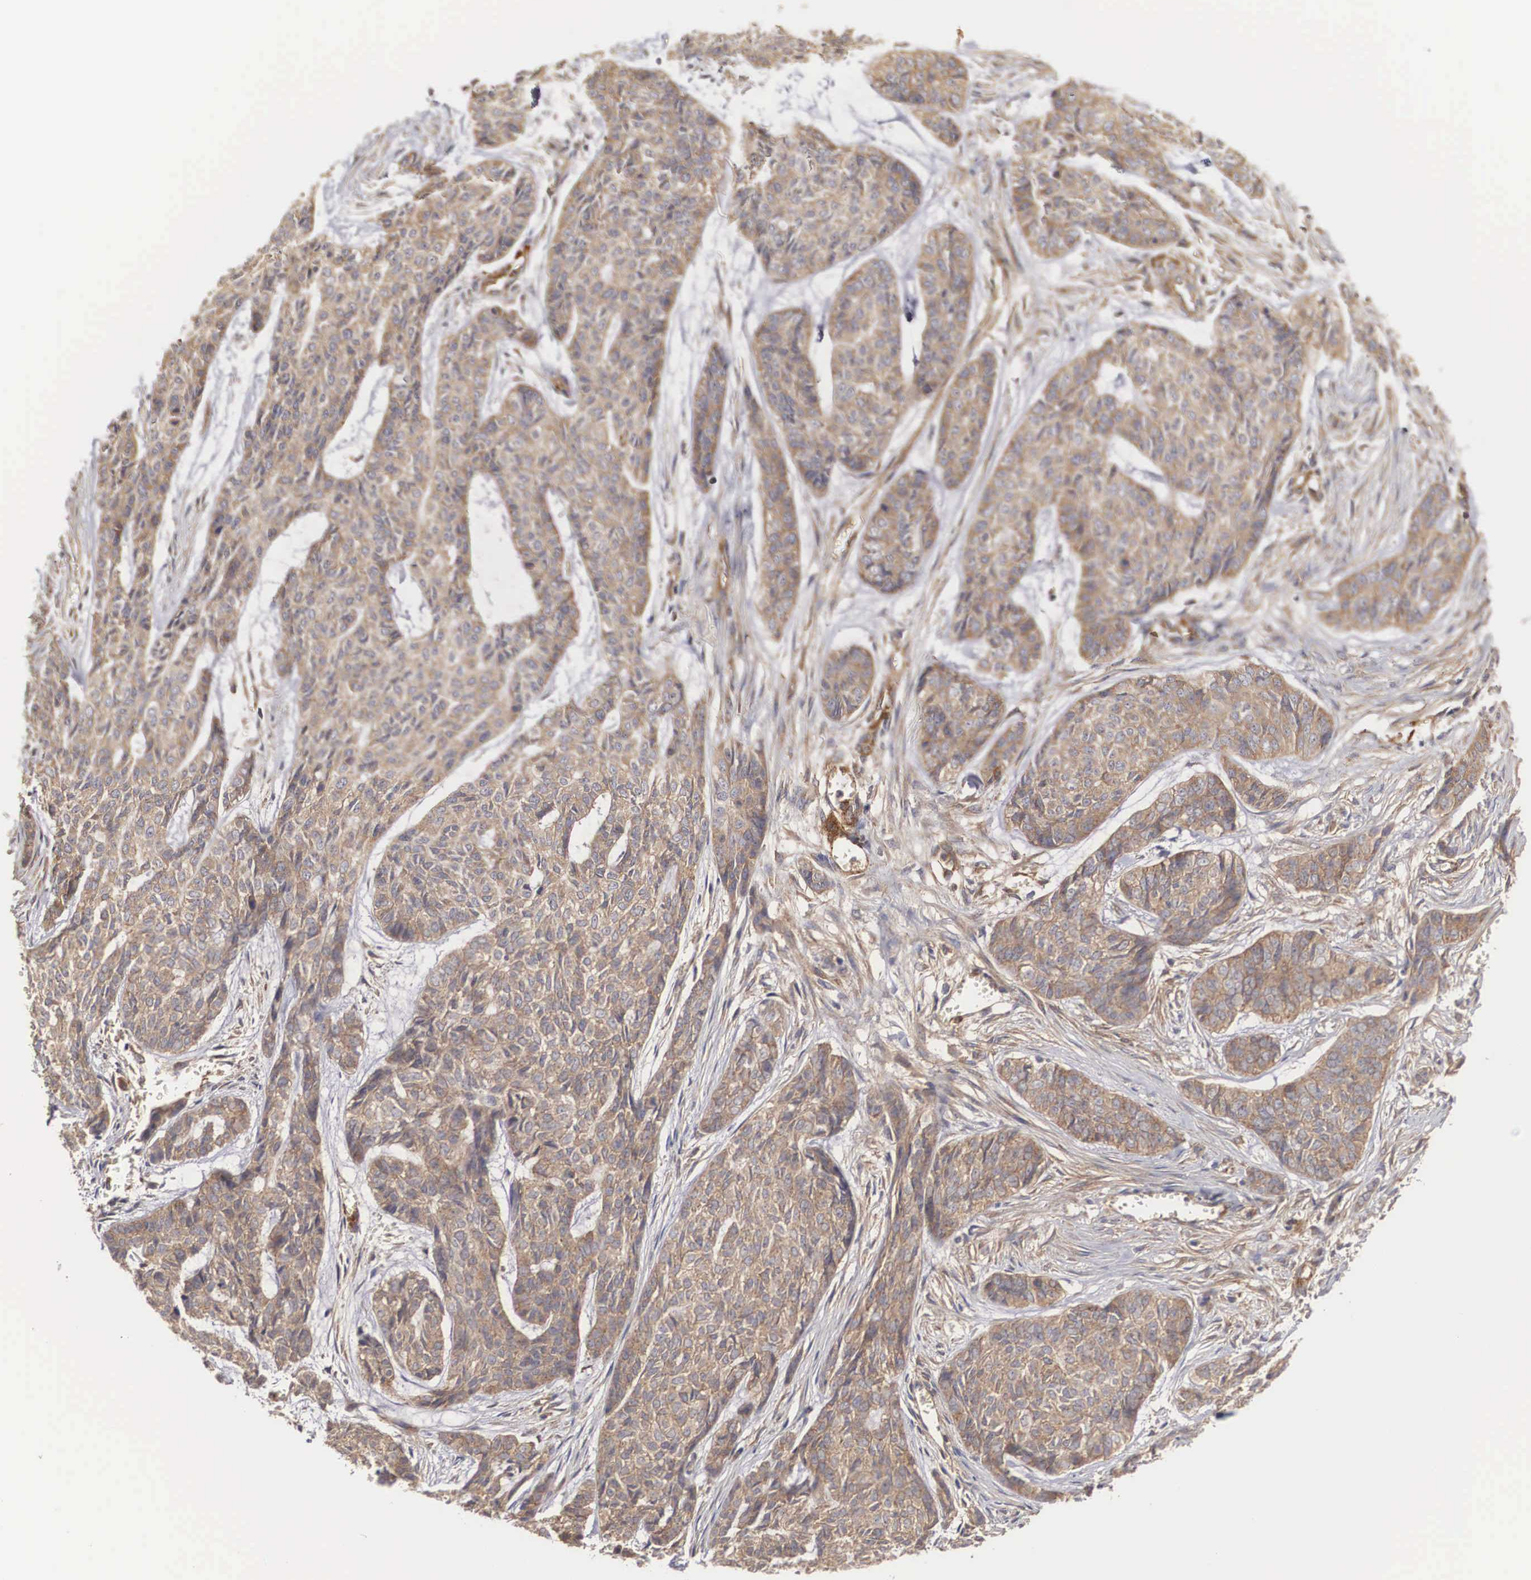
{"staining": {"intensity": "moderate", "quantity": ">75%", "location": "cytoplasmic/membranous"}, "tissue": "skin cancer", "cell_type": "Tumor cells", "image_type": "cancer", "snomed": [{"axis": "morphology", "description": "Normal tissue, NOS"}, {"axis": "morphology", "description": "Basal cell carcinoma"}, {"axis": "topography", "description": "Skin"}], "caption": "Human skin cancer (basal cell carcinoma) stained for a protein (brown) displays moderate cytoplasmic/membranous positive positivity in about >75% of tumor cells.", "gene": "ARMCX4", "patient": {"sex": "female", "age": 65}}